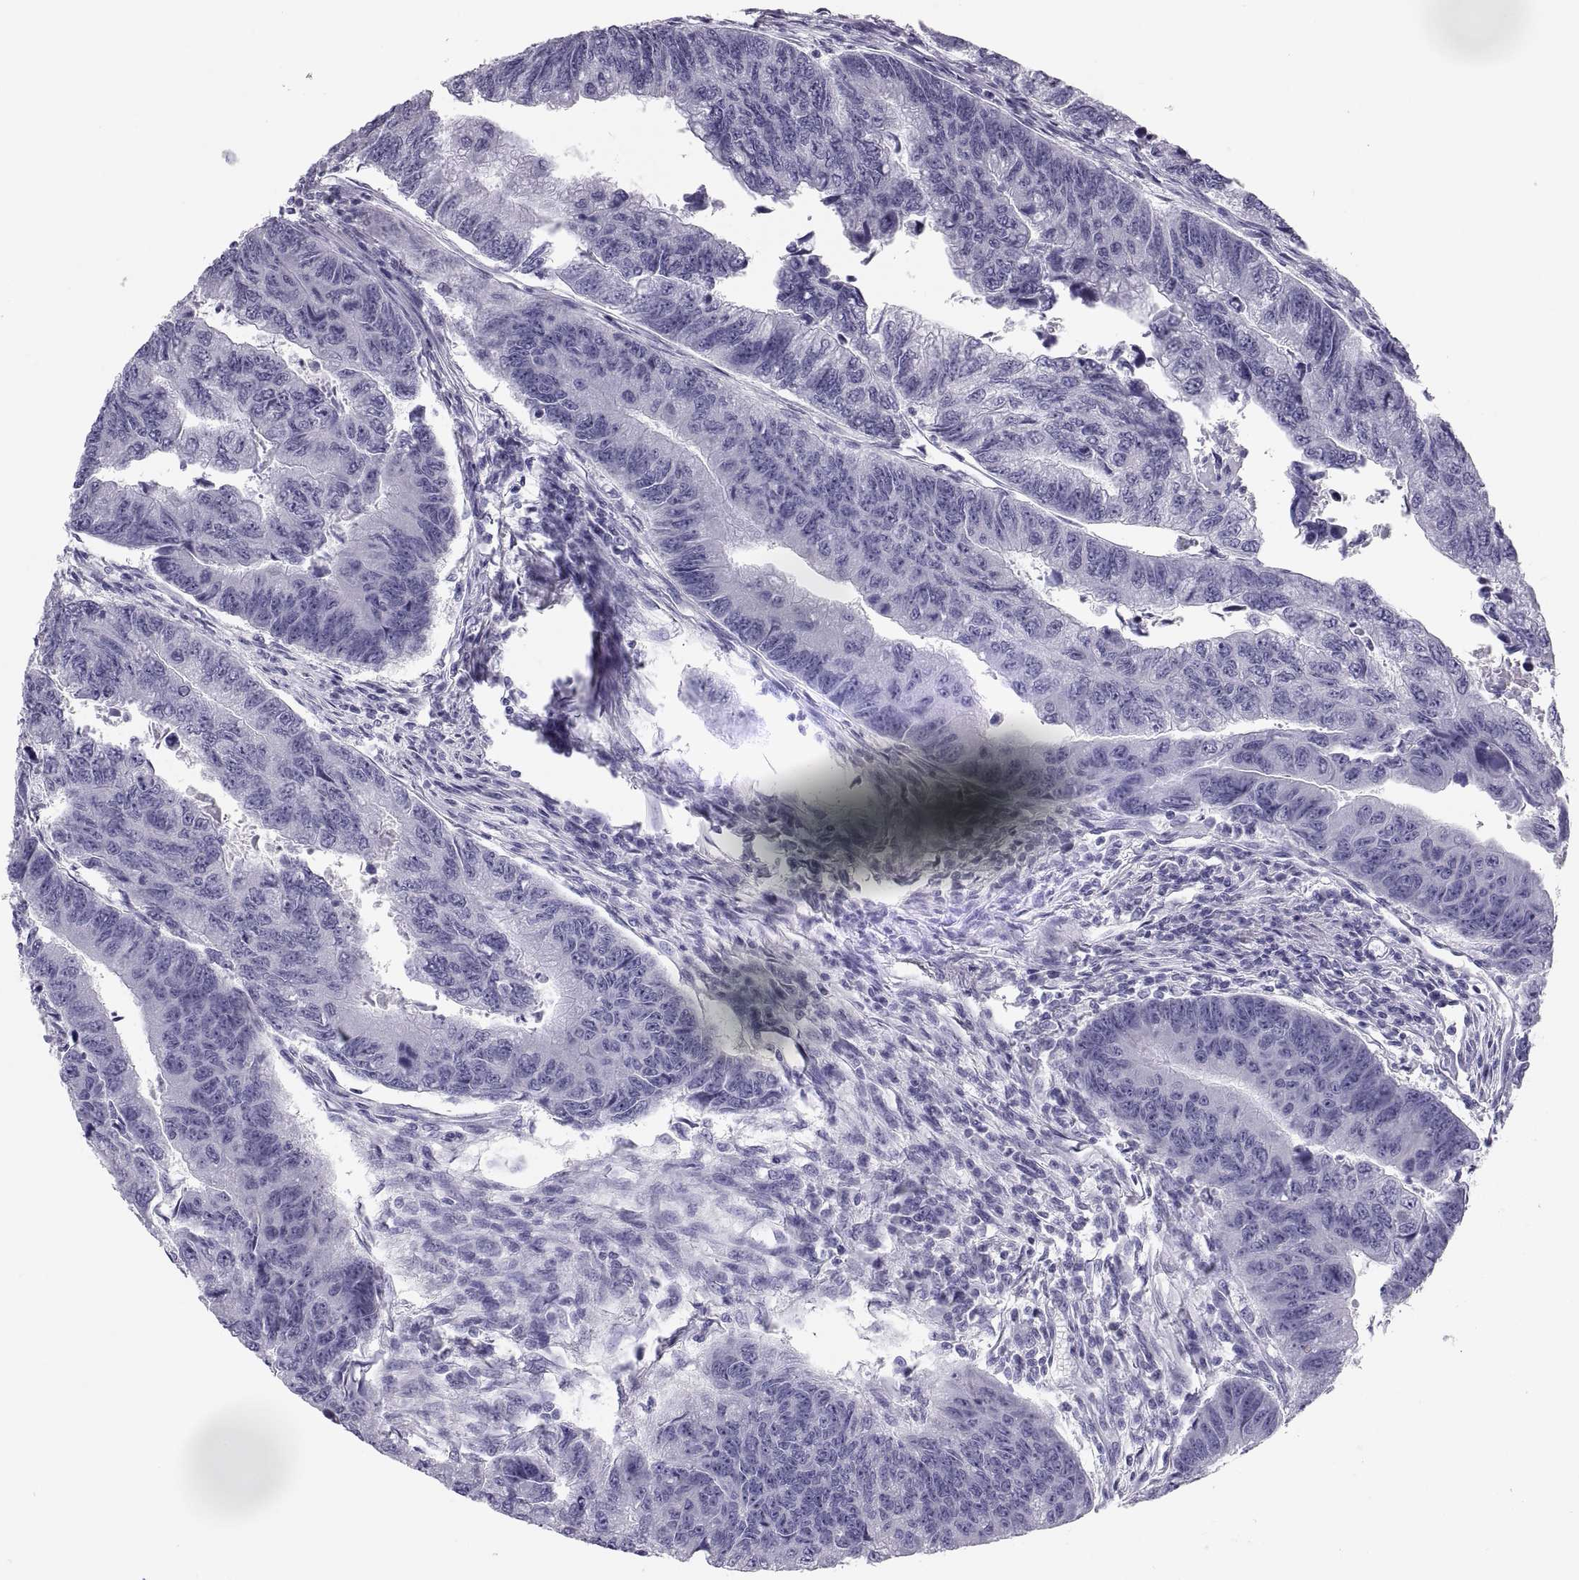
{"staining": {"intensity": "negative", "quantity": "none", "location": "none"}, "tissue": "colorectal cancer", "cell_type": "Tumor cells", "image_type": "cancer", "snomed": [{"axis": "morphology", "description": "Adenocarcinoma, NOS"}, {"axis": "topography", "description": "Colon"}], "caption": "A histopathology image of colorectal adenocarcinoma stained for a protein displays no brown staining in tumor cells.", "gene": "PAX2", "patient": {"sex": "female", "age": 65}}